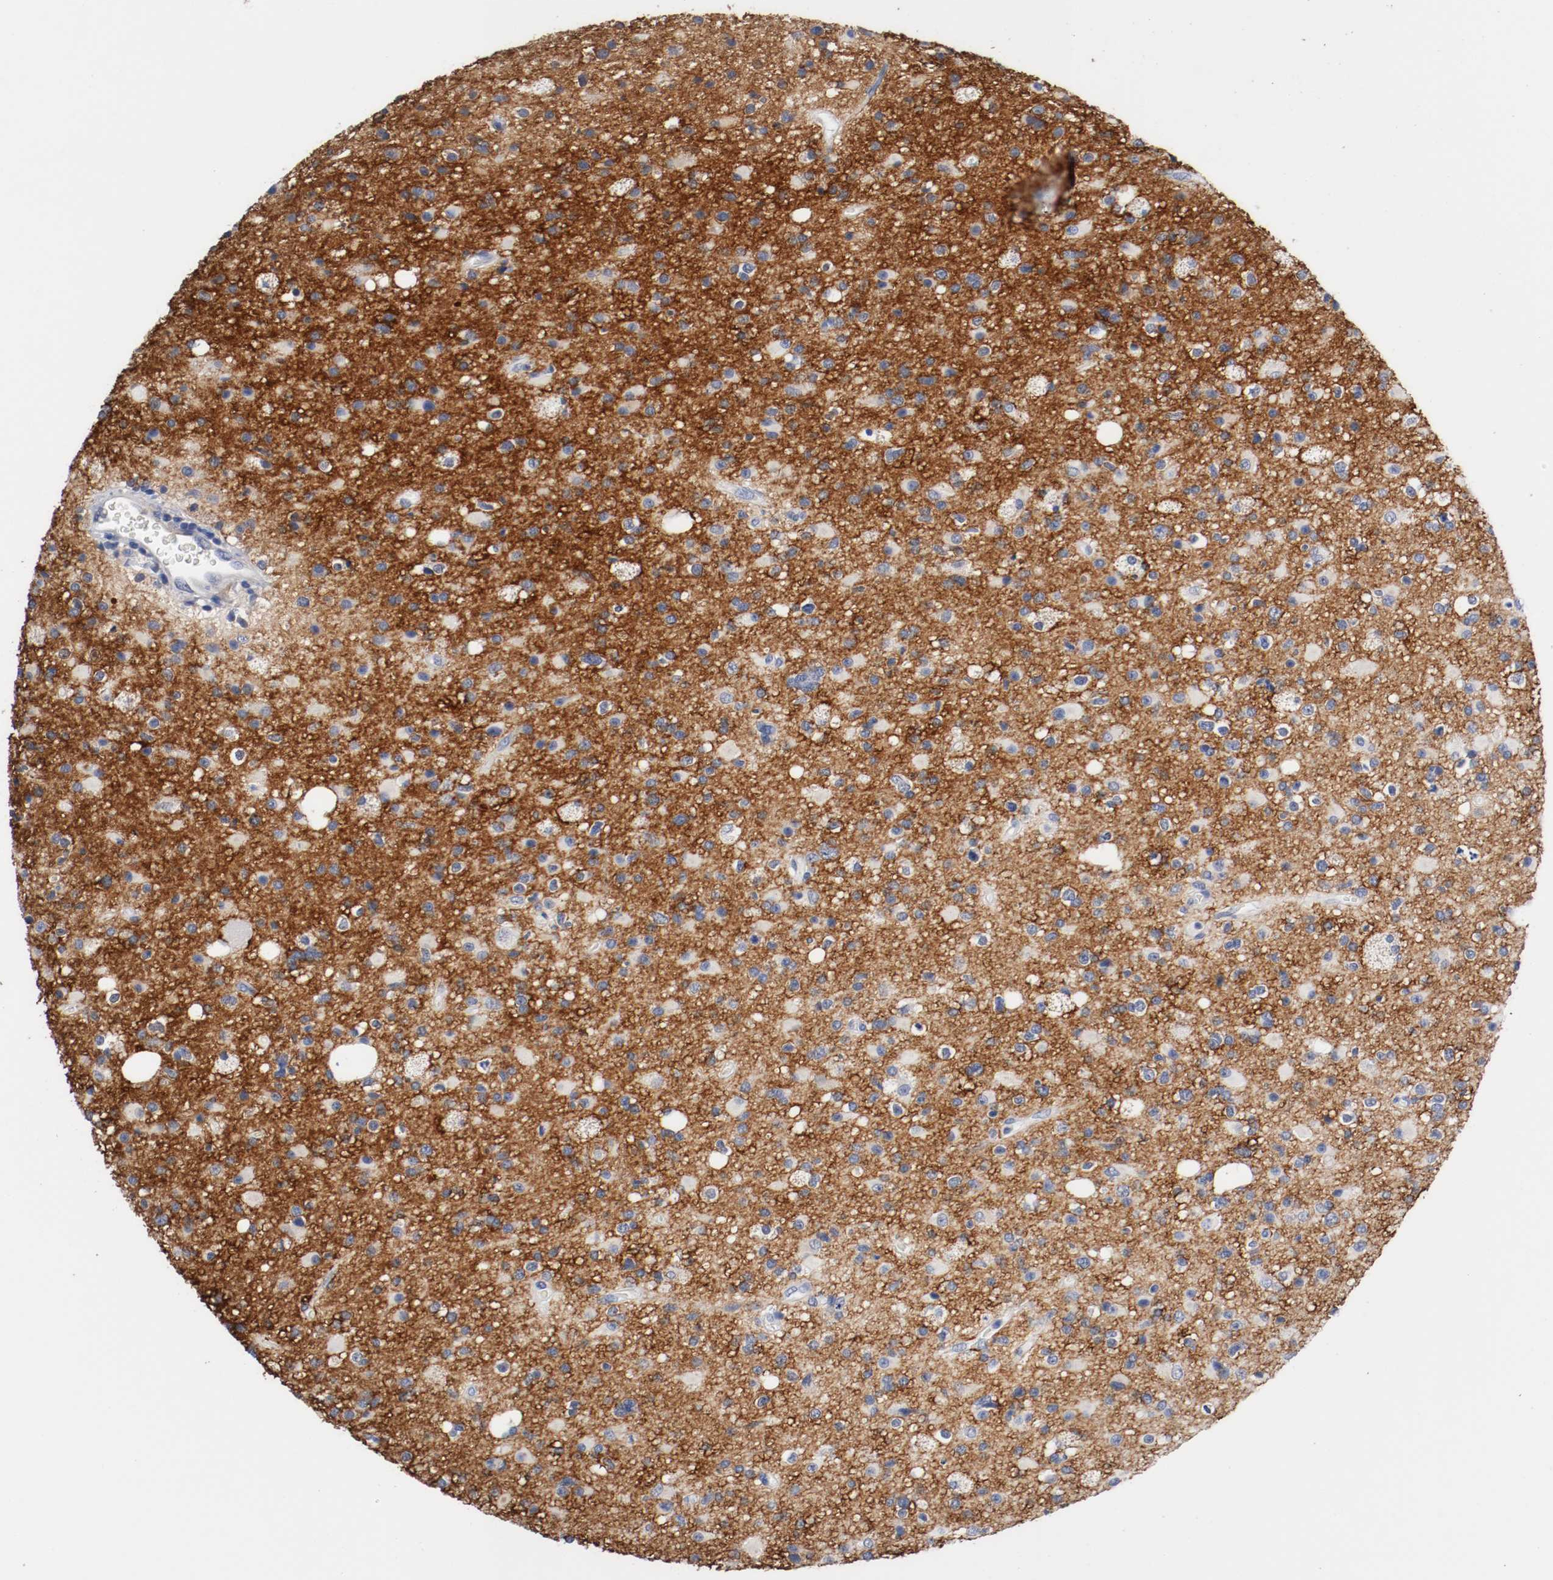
{"staining": {"intensity": "negative", "quantity": "none", "location": "none"}, "tissue": "glioma", "cell_type": "Tumor cells", "image_type": "cancer", "snomed": [{"axis": "morphology", "description": "Glioma, malignant, High grade"}, {"axis": "topography", "description": "Brain"}], "caption": "Malignant glioma (high-grade) was stained to show a protein in brown. There is no significant expression in tumor cells. (DAB (3,3'-diaminobenzidine) immunohistochemistry (IHC), high magnification).", "gene": "TNC", "patient": {"sex": "male", "age": 33}}